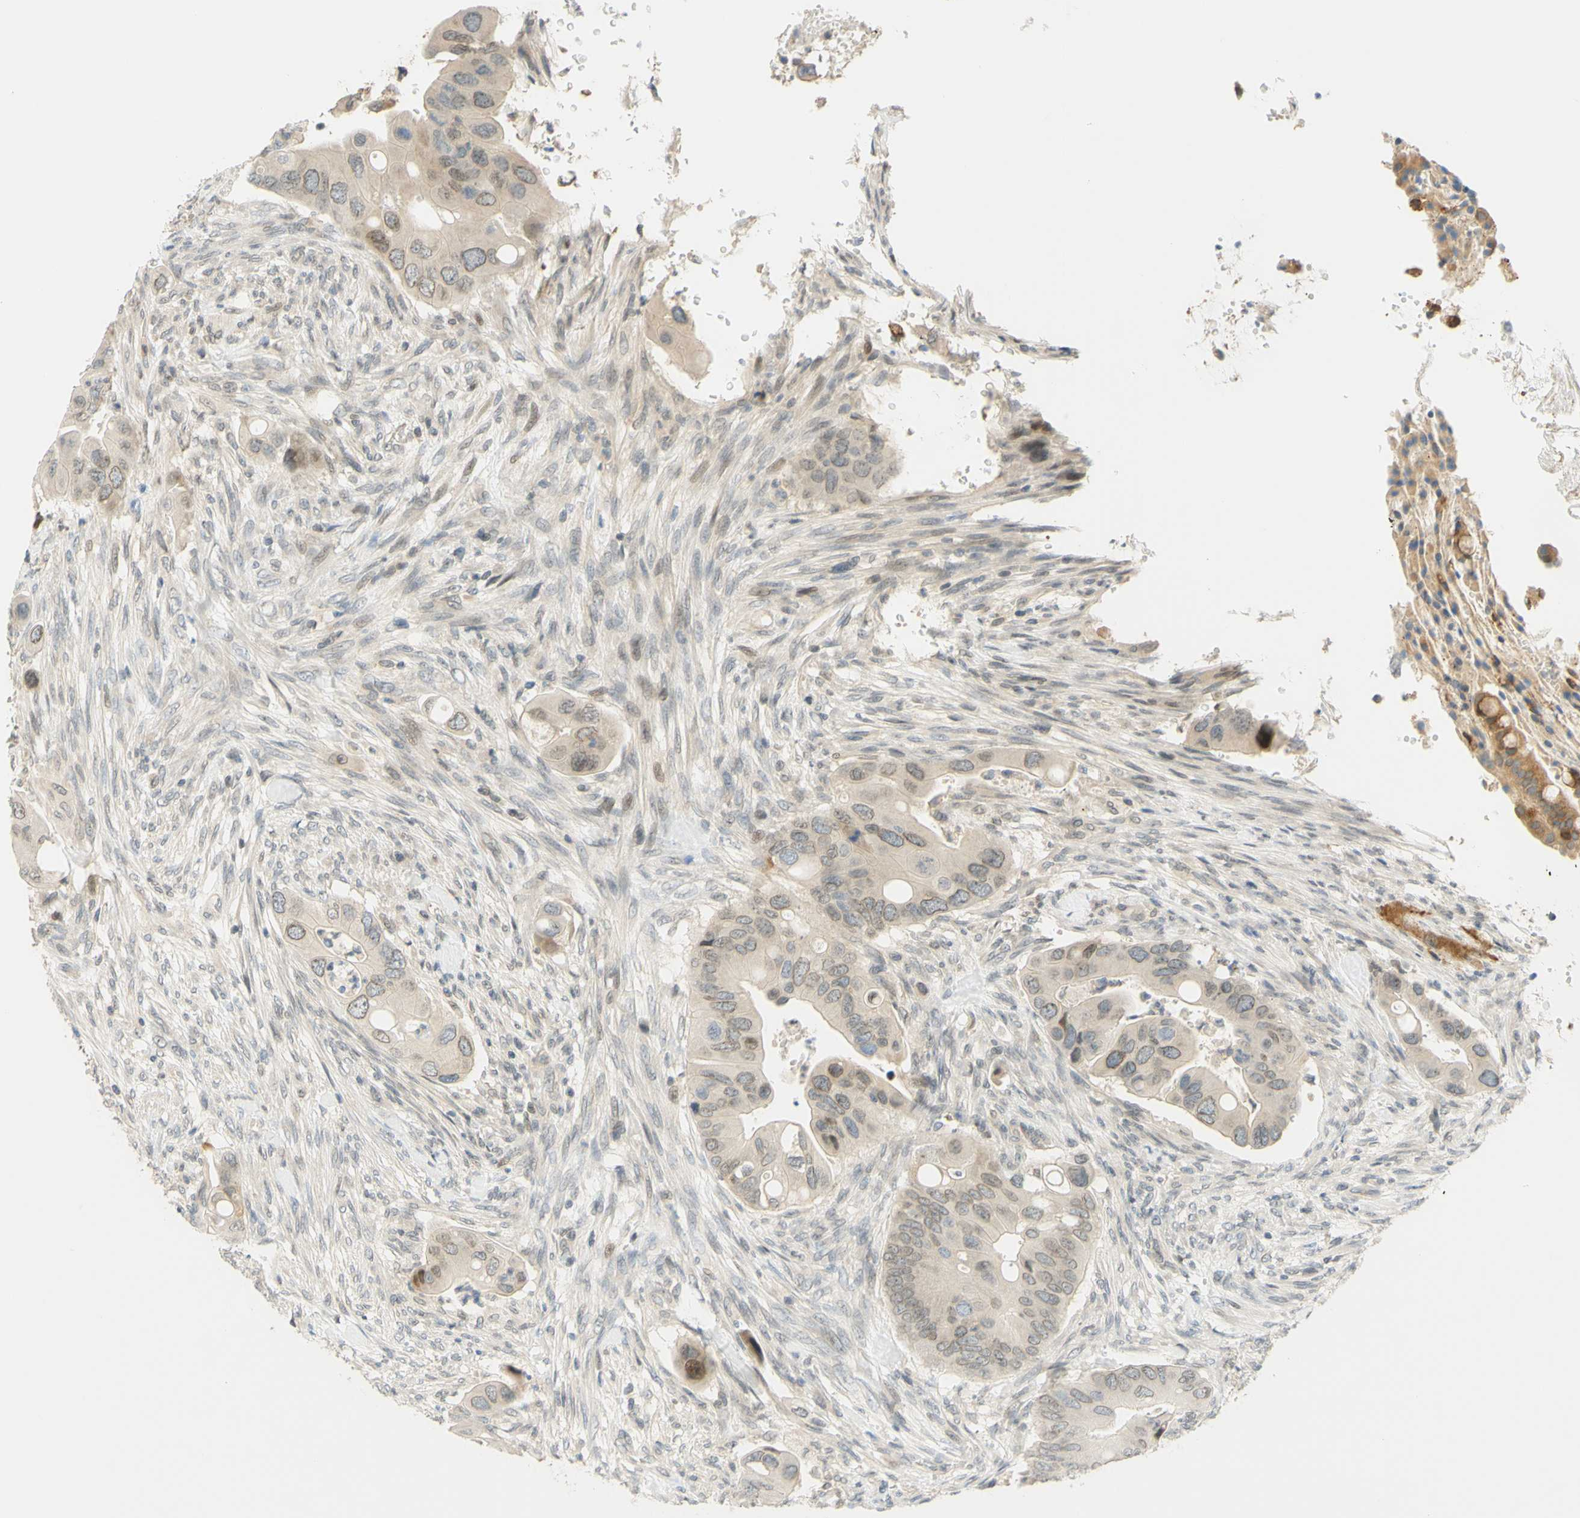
{"staining": {"intensity": "weak", "quantity": "<25%", "location": "cytoplasmic/membranous"}, "tissue": "colorectal cancer", "cell_type": "Tumor cells", "image_type": "cancer", "snomed": [{"axis": "morphology", "description": "Adenocarcinoma, NOS"}, {"axis": "topography", "description": "Rectum"}], "caption": "An immunohistochemistry image of adenocarcinoma (colorectal) is shown. There is no staining in tumor cells of adenocarcinoma (colorectal).", "gene": "C2CD2L", "patient": {"sex": "female", "age": 57}}